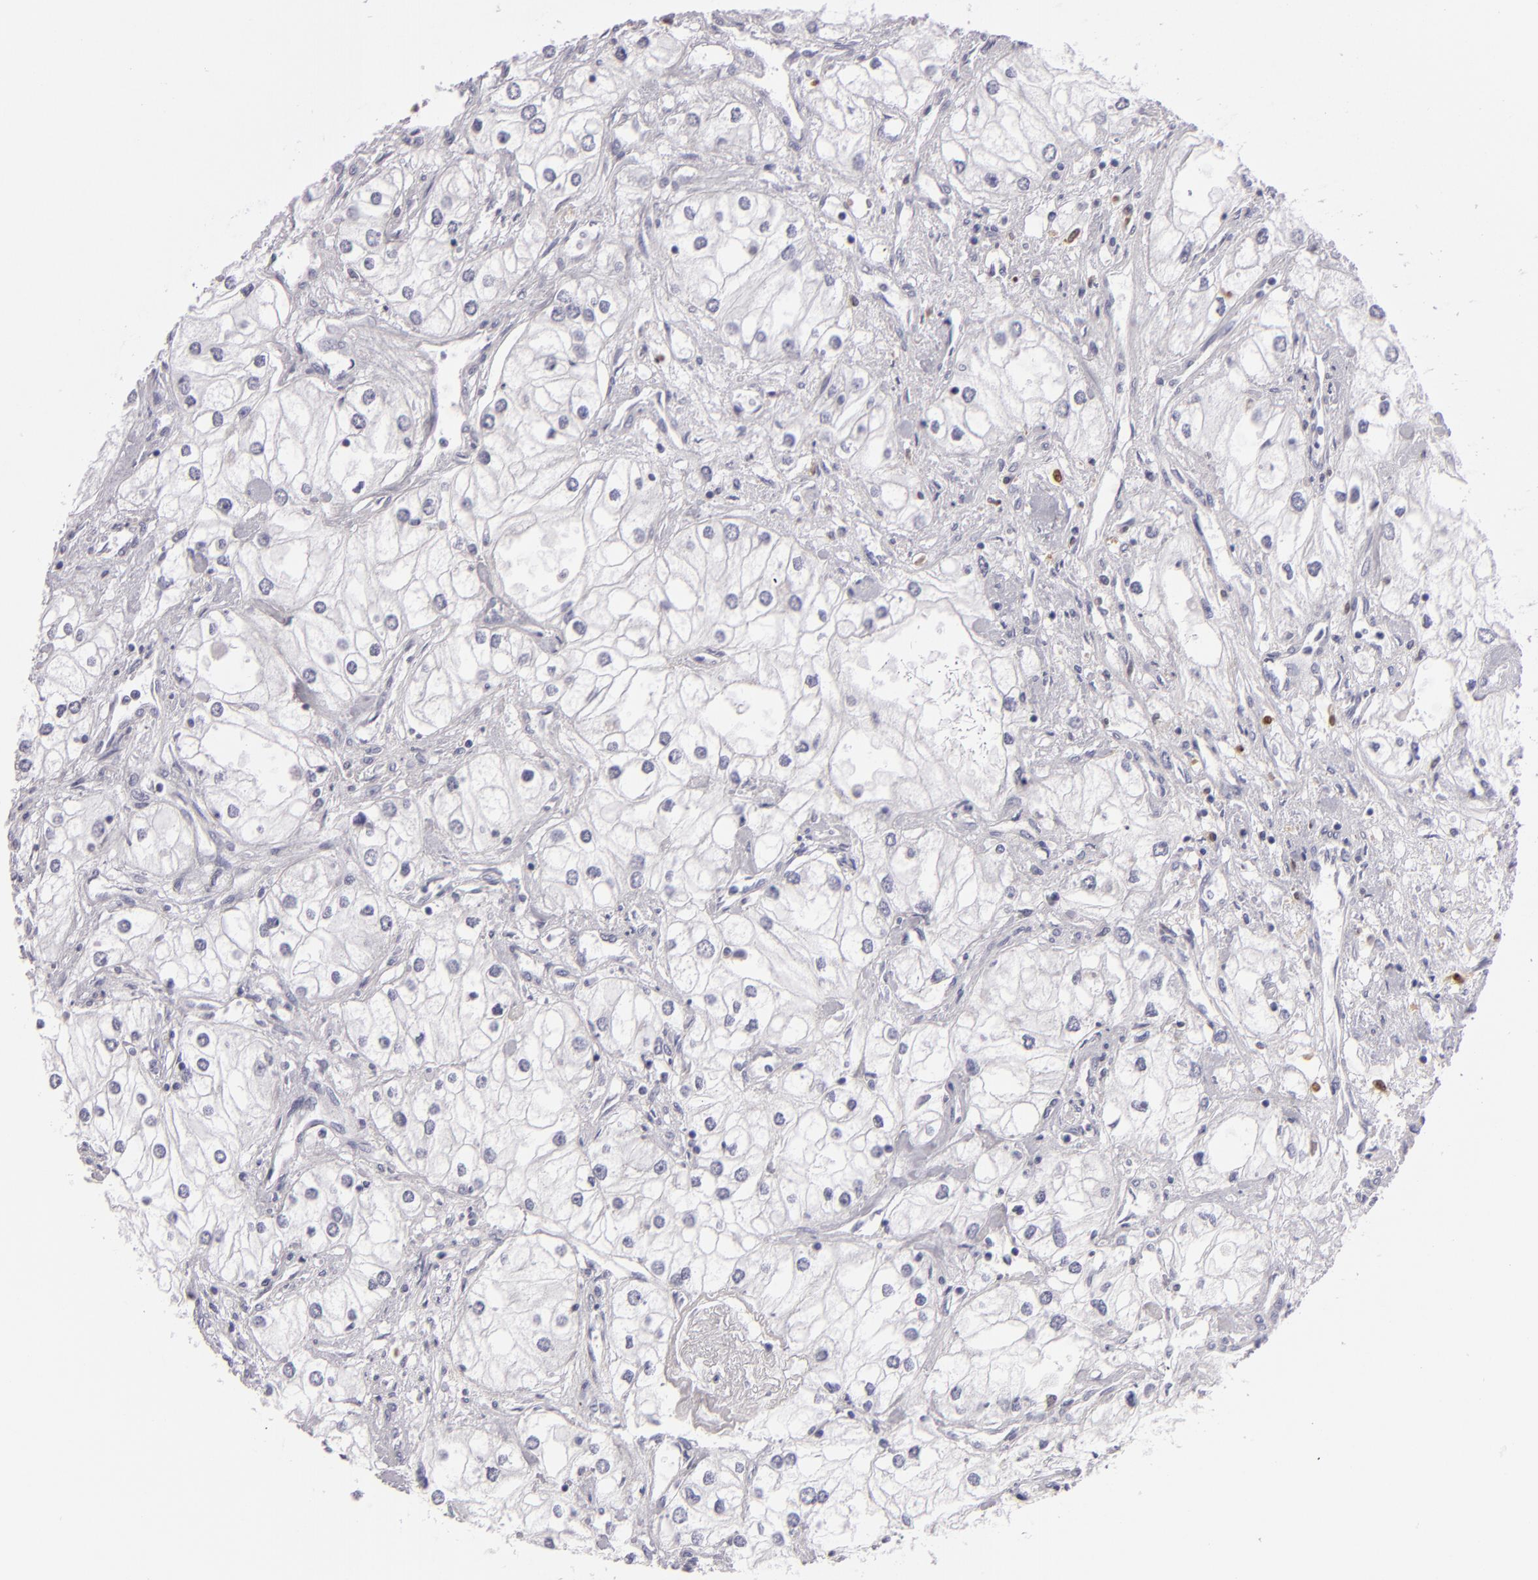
{"staining": {"intensity": "negative", "quantity": "none", "location": "none"}, "tissue": "renal cancer", "cell_type": "Tumor cells", "image_type": "cancer", "snomed": [{"axis": "morphology", "description": "Adenocarcinoma, NOS"}, {"axis": "topography", "description": "Kidney"}], "caption": "Immunohistochemistry (IHC) micrograph of neoplastic tissue: human renal cancer stained with DAB (3,3'-diaminobenzidine) exhibits no significant protein expression in tumor cells. (IHC, brightfield microscopy, high magnification).", "gene": "F13A1", "patient": {"sex": "male", "age": 57}}